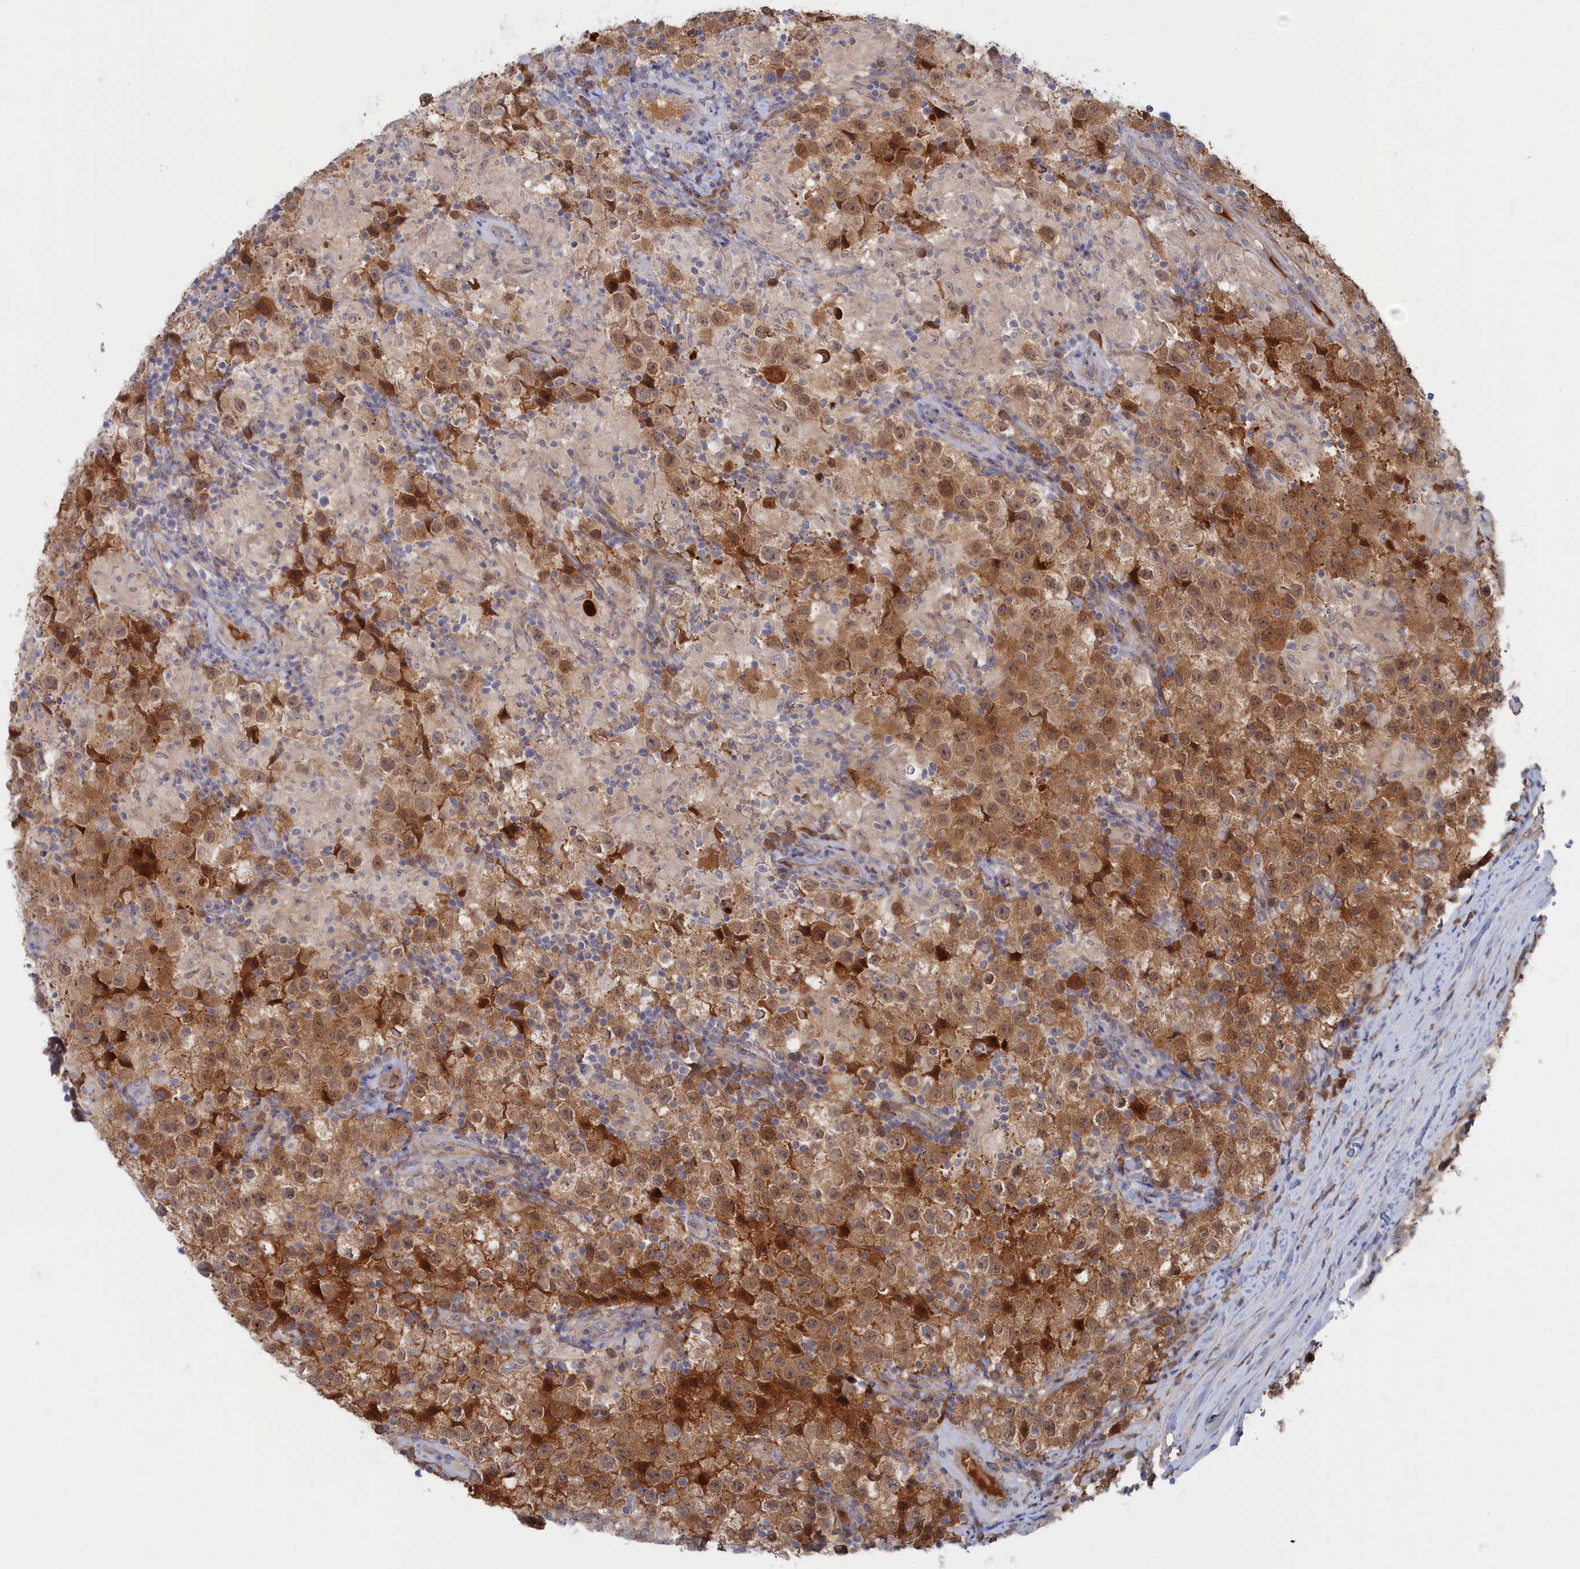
{"staining": {"intensity": "moderate", "quantity": ">75%", "location": "cytoplasmic/membranous,nuclear"}, "tissue": "testis cancer", "cell_type": "Tumor cells", "image_type": "cancer", "snomed": [{"axis": "morphology", "description": "Seminoma, NOS"}, {"axis": "morphology", "description": "Carcinoma, Embryonal, NOS"}, {"axis": "topography", "description": "Testis"}], "caption": "Immunohistochemical staining of testis cancer (embryonal carcinoma) exhibits medium levels of moderate cytoplasmic/membranous and nuclear protein staining in about >75% of tumor cells.", "gene": "IRGQ", "patient": {"sex": "male", "age": 41}}